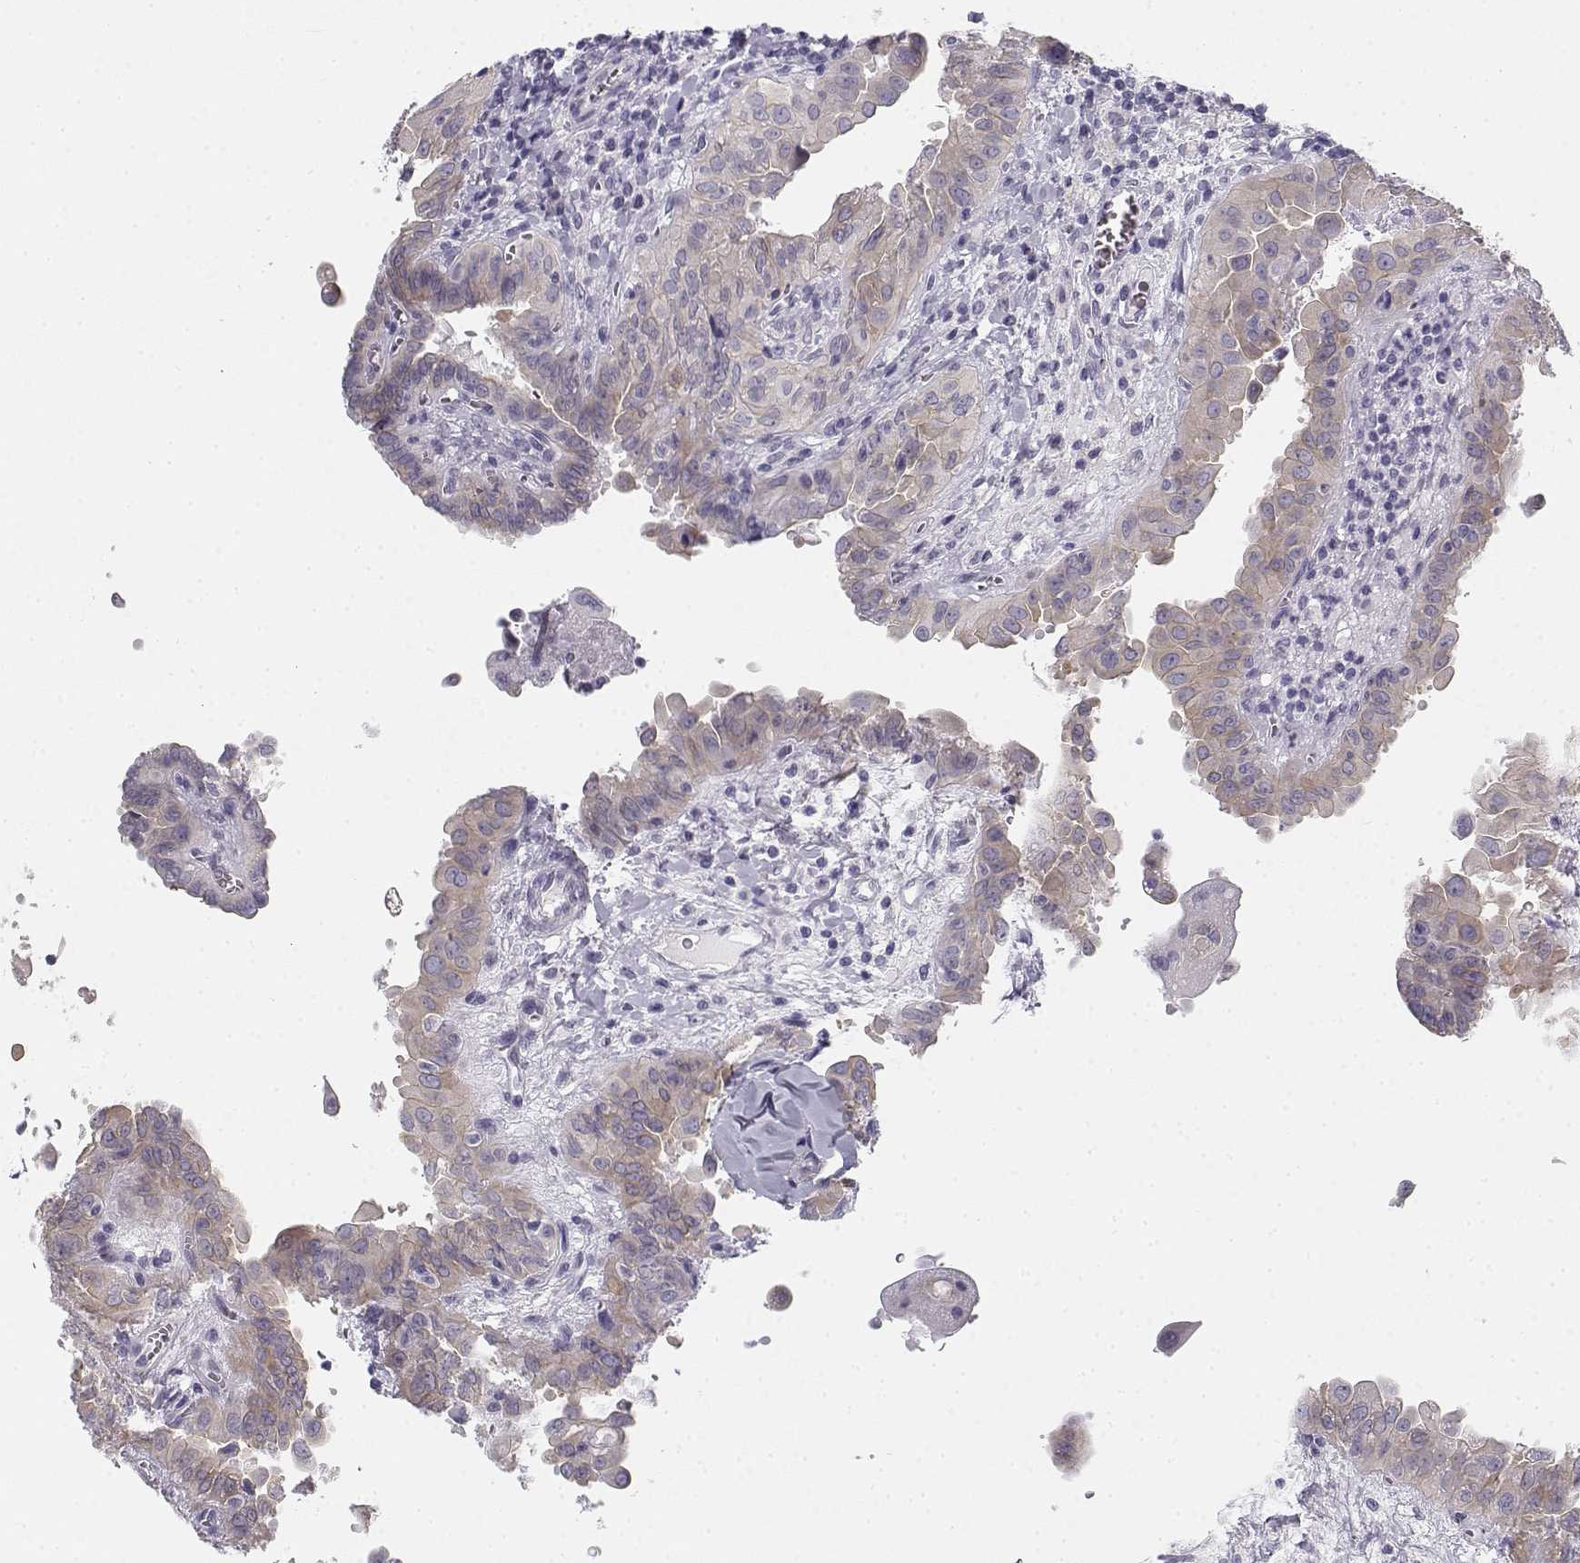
{"staining": {"intensity": "weak", "quantity": ">75%", "location": "cytoplasmic/membranous"}, "tissue": "thyroid cancer", "cell_type": "Tumor cells", "image_type": "cancer", "snomed": [{"axis": "morphology", "description": "Papillary adenocarcinoma, NOS"}, {"axis": "topography", "description": "Thyroid gland"}], "caption": "Weak cytoplasmic/membranous positivity for a protein is seen in approximately >75% of tumor cells of thyroid cancer (papillary adenocarcinoma) using immunohistochemistry.", "gene": "CREB3L3", "patient": {"sex": "female", "age": 37}}